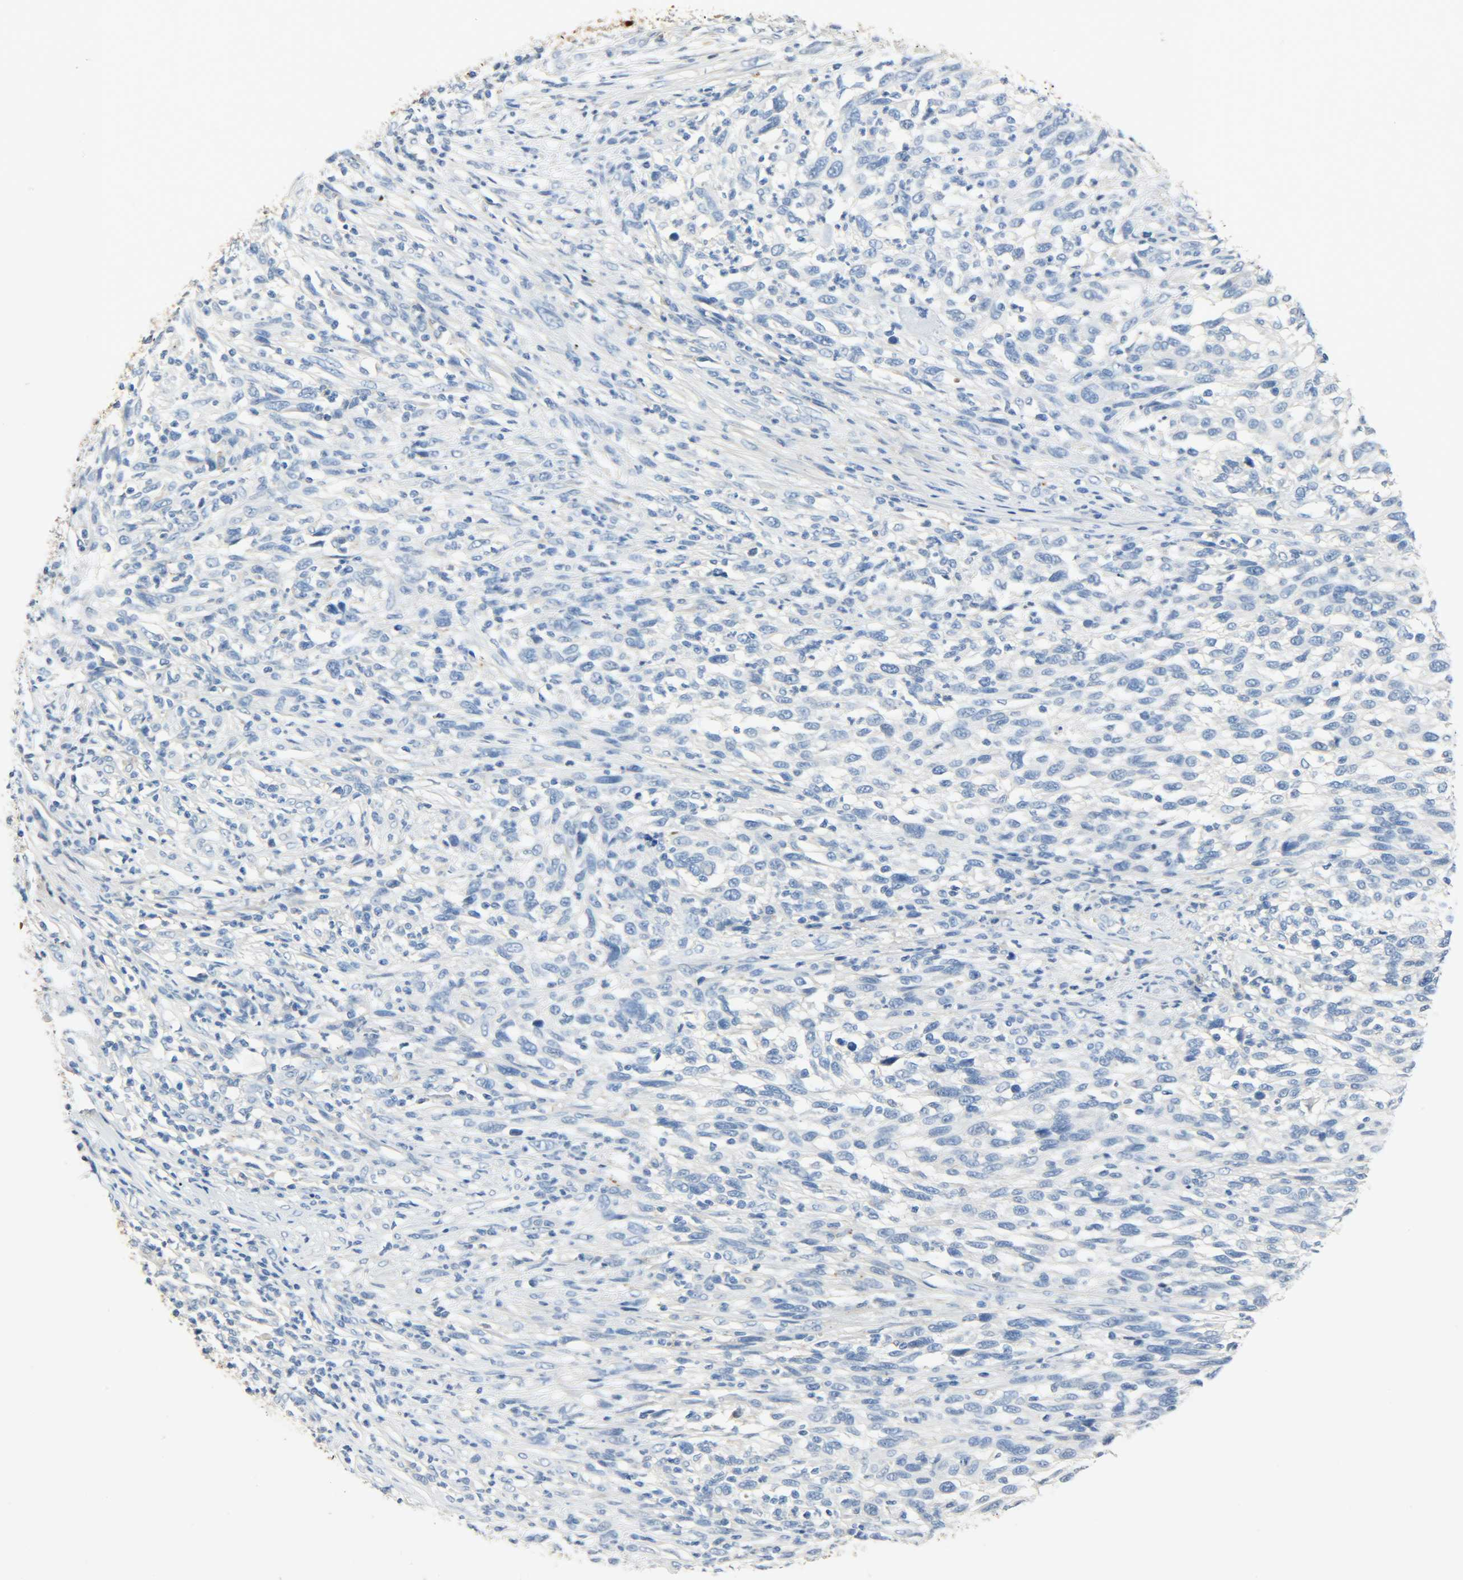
{"staining": {"intensity": "negative", "quantity": "none", "location": "none"}, "tissue": "melanoma", "cell_type": "Tumor cells", "image_type": "cancer", "snomed": [{"axis": "morphology", "description": "Malignant melanoma, Metastatic site"}, {"axis": "topography", "description": "Lymph node"}], "caption": "This is an immunohistochemistry photomicrograph of malignant melanoma (metastatic site). There is no expression in tumor cells.", "gene": "CRP", "patient": {"sex": "male", "age": 61}}